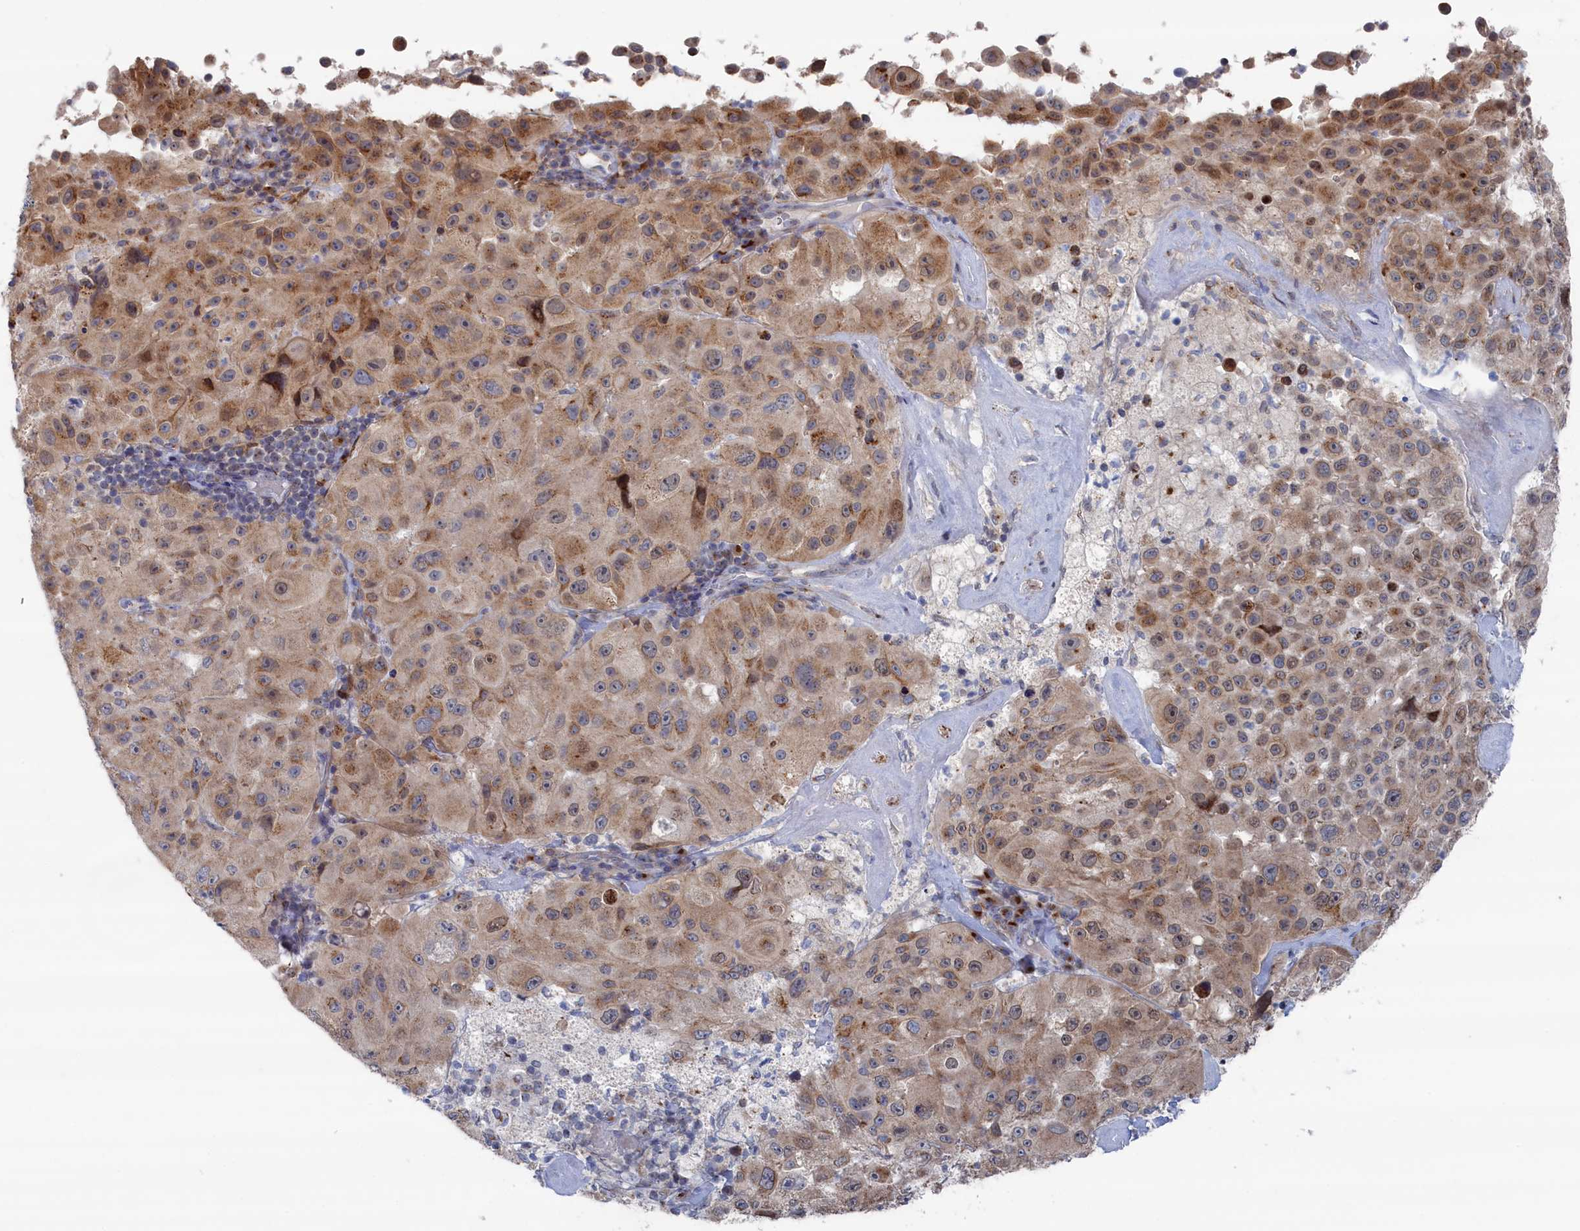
{"staining": {"intensity": "moderate", "quantity": ">75%", "location": "cytoplasmic/membranous"}, "tissue": "melanoma", "cell_type": "Tumor cells", "image_type": "cancer", "snomed": [{"axis": "morphology", "description": "Malignant melanoma, Metastatic site"}, {"axis": "topography", "description": "Lymph node"}], "caption": "Protein expression analysis of melanoma reveals moderate cytoplasmic/membranous expression in about >75% of tumor cells. (Stains: DAB in brown, nuclei in blue, Microscopy: brightfield microscopy at high magnification).", "gene": "IRX1", "patient": {"sex": "male", "age": 62}}